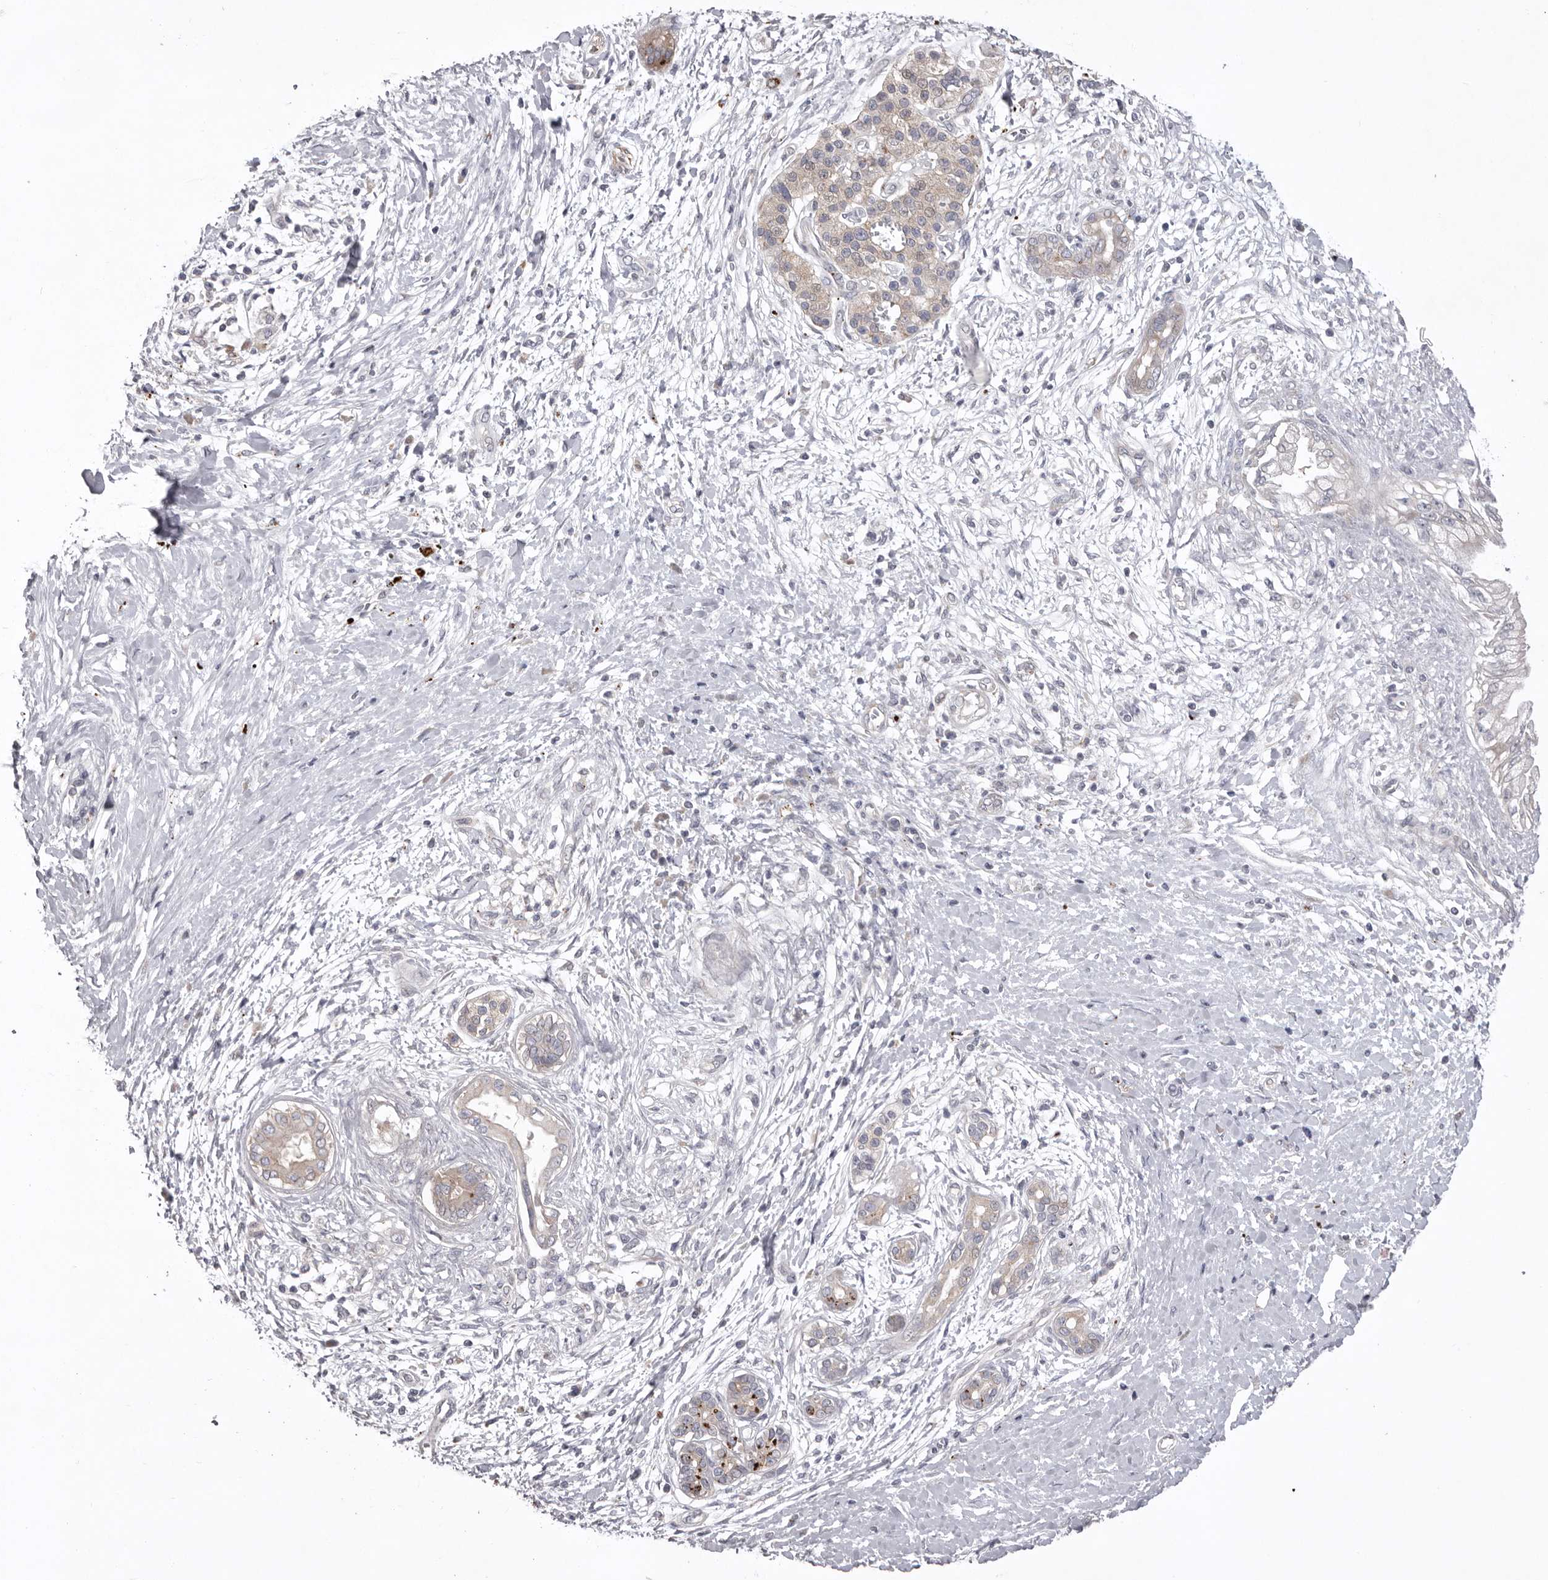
{"staining": {"intensity": "negative", "quantity": "none", "location": "none"}, "tissue": "pancreatic cancer", "cell_type": "Tumor cells", "image_type": "cancer", "snomed": [{"axis": "morphology", "description": "Adenocarcinoma, NOS"}, {"axis": "topography", "description": "Pancreas"}], "caption": "High power microscopy histopathology image of an IHC micrograph of pancreatic adenocarcinoma, revealing no significant positivity in tumor cells.", "gene": "WDR47", "patient": {"sex": "male", "age": 58}}